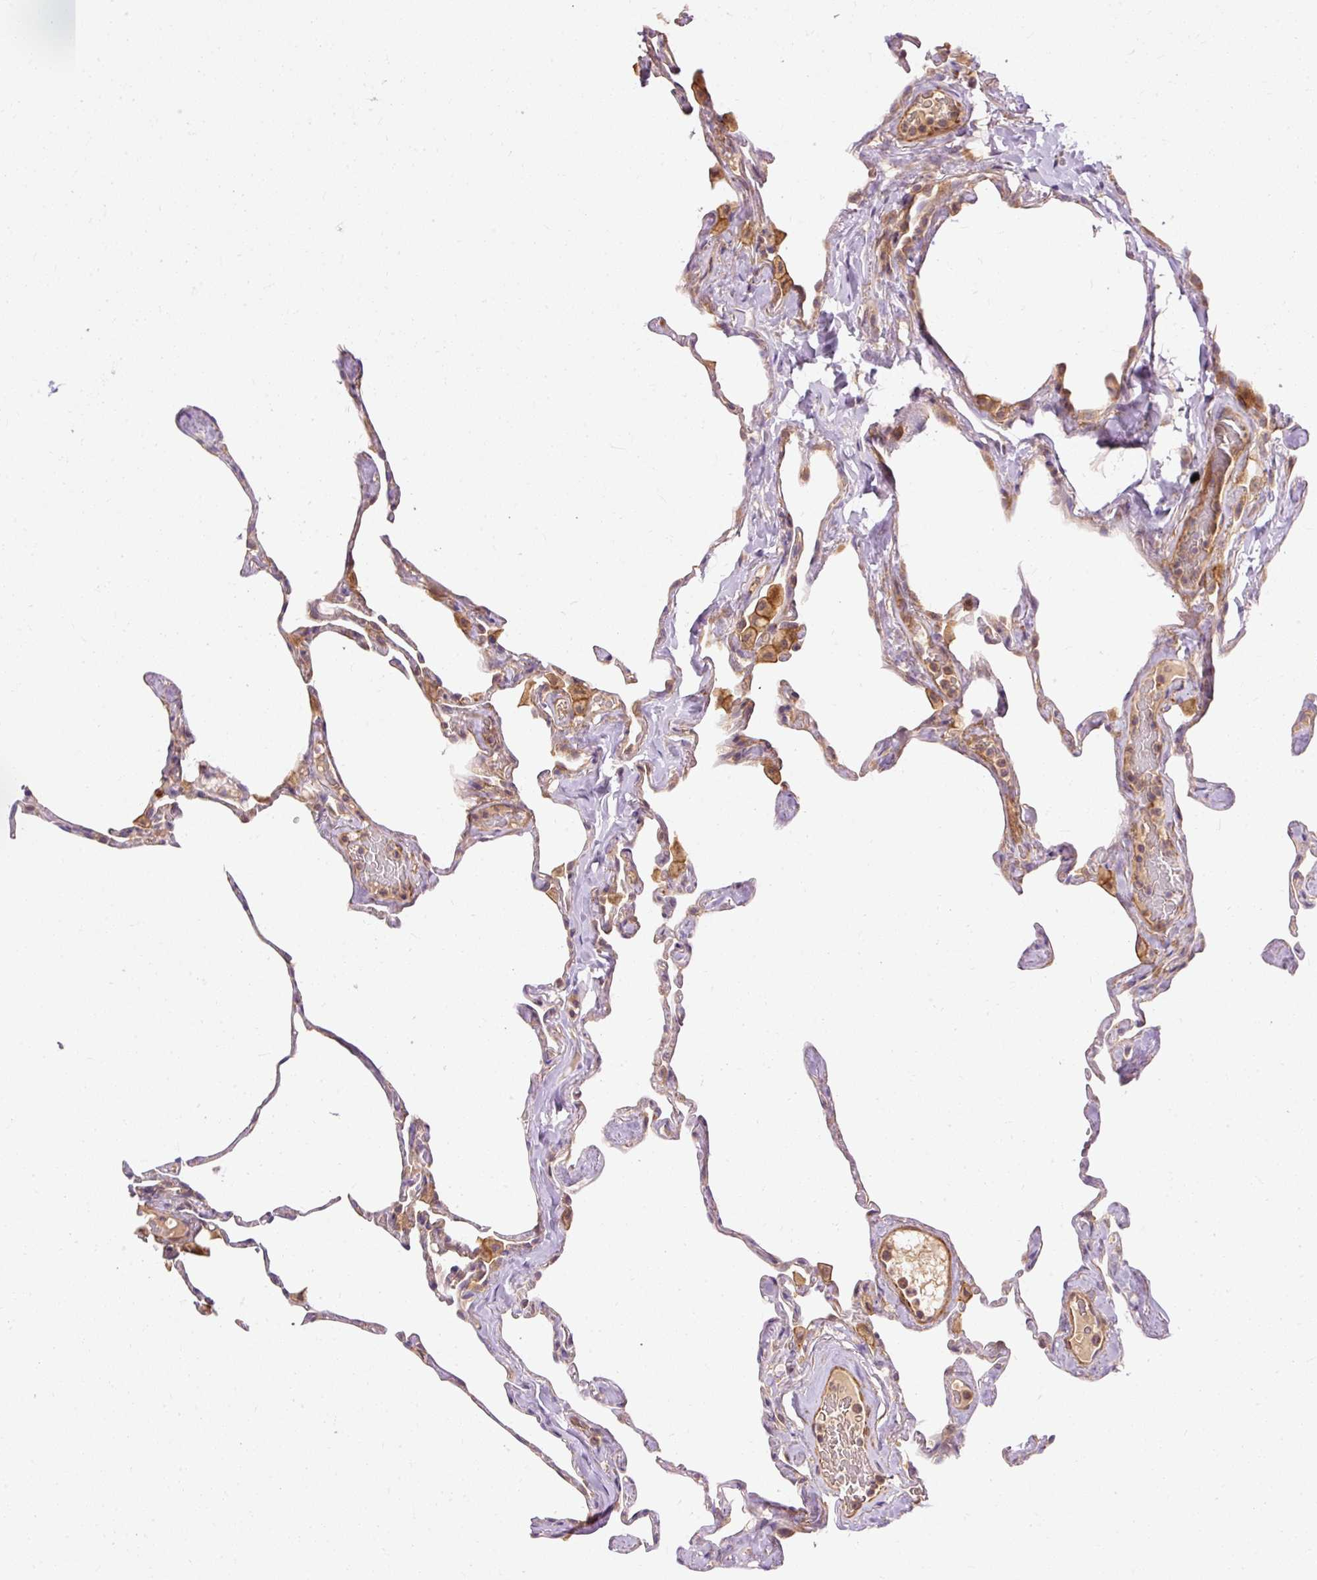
{"staining": {"intensity": "weak", "quantity": "25%-75%", "location": "cytoplasmic/membranous"}, "tissue": "lung", "cell_type": "Alveolar cells", "image_type": "normal", "snomed": [{"axis": "morphology", "description": "Normal tissue, NOS"}, {"axis": "topography", "description": "Lung"}], "caption": "The histopathology image displays immunohistochemical staining of unremarkable lung. There is weak cytoplasmic/membranous positivity is appreciated in approximately 25%-75% of alveolar cells.", "gene": "RIPOR3", "patient": {"sex": "male", "age": 65}}